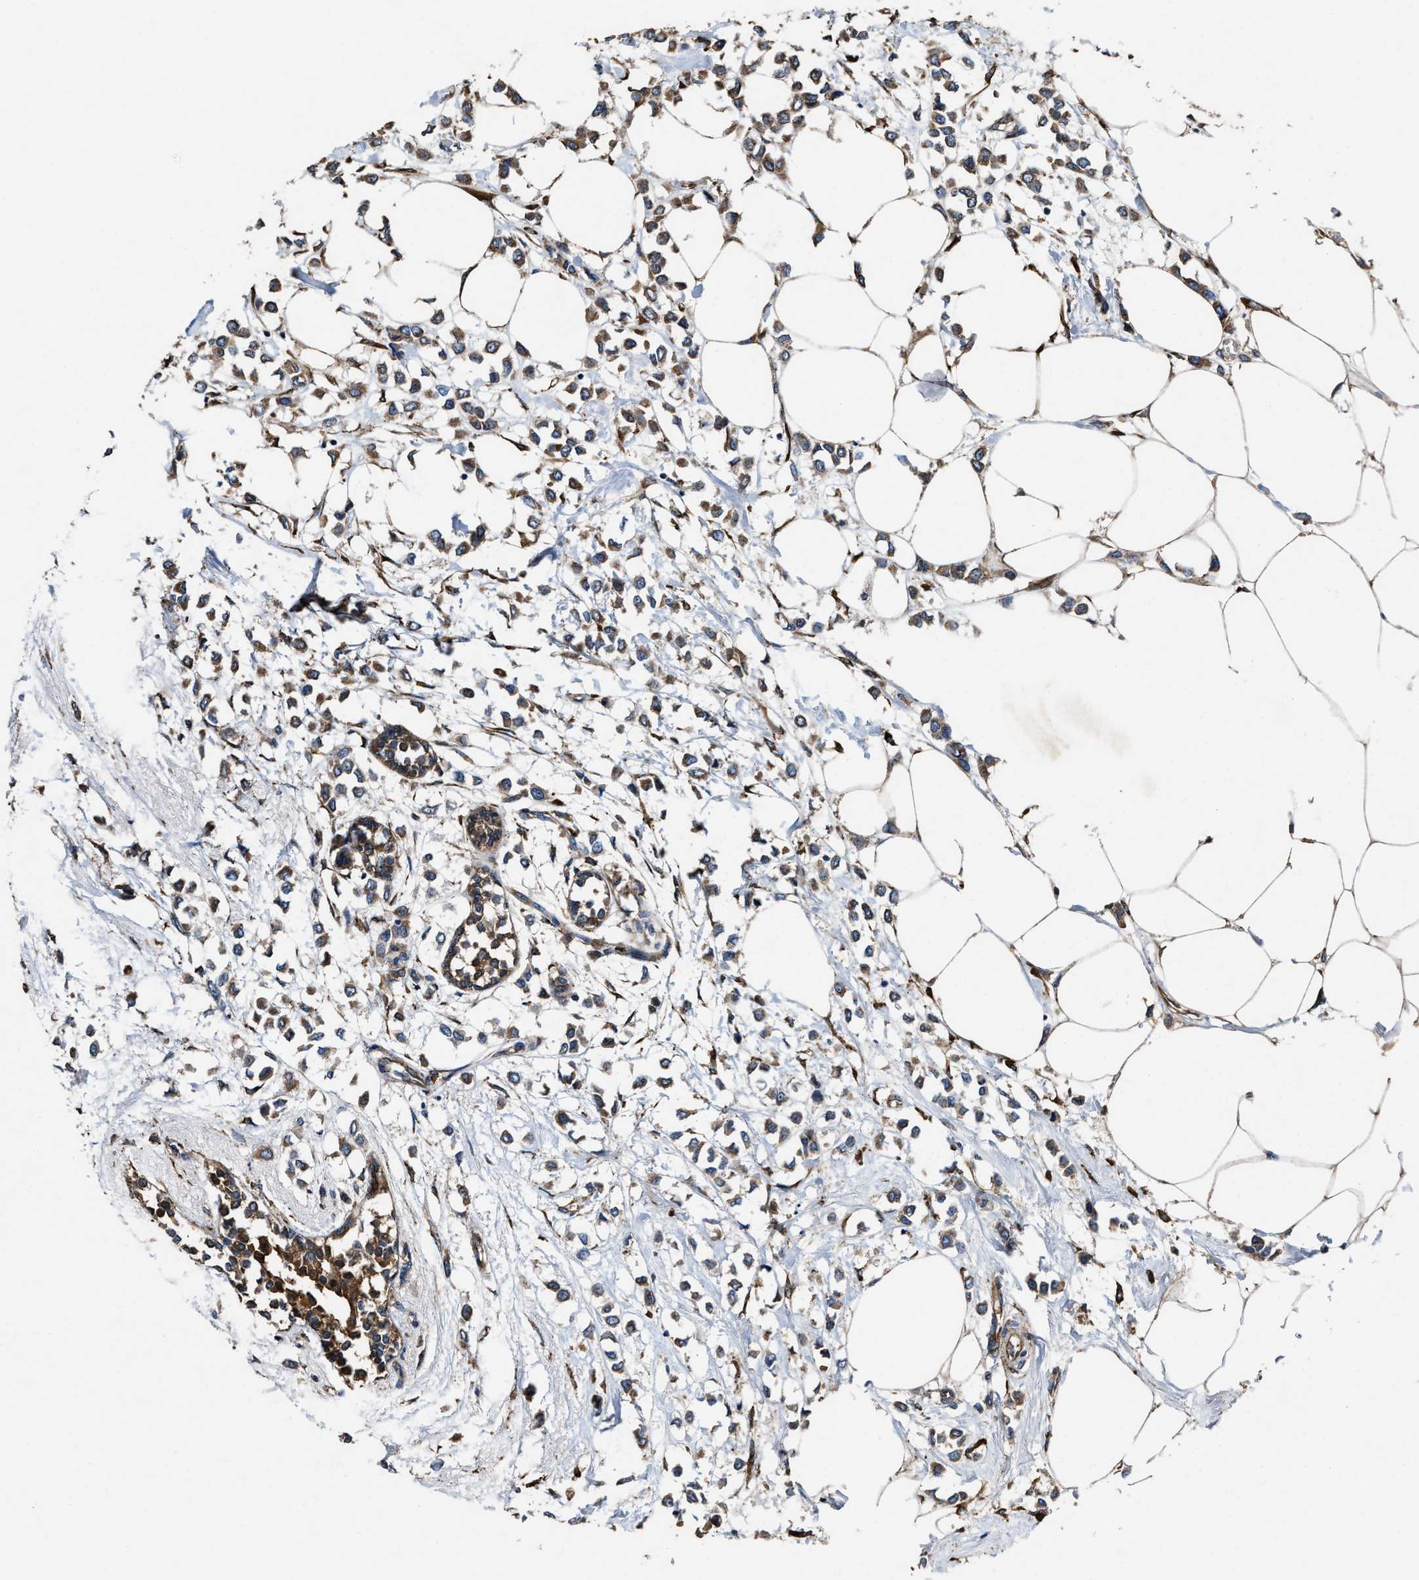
{"staining": {"intensity": "moderate", "quantity": ">75%", "location": "cytoplasmic/membranous"}, "tissue": "breast cancer", "cell_type": "Tumor cells", "image_type": "cancer", "snomed": [{"axis": "morphology", "description": "Lobular carcinoma"}, {"axis": "topography", "description": "Breast"}], "caption": "A high-resolution micrograph shows IHC staining of breast lobular carcinoma, which shows moderate cytoplasmic/membranous staining in about >75% of tumor cells. (Brightfield microscopy of DAB IHC at high magnification).", "gene": "IDNK", "patient": {"sex": "female", "age": 51}}